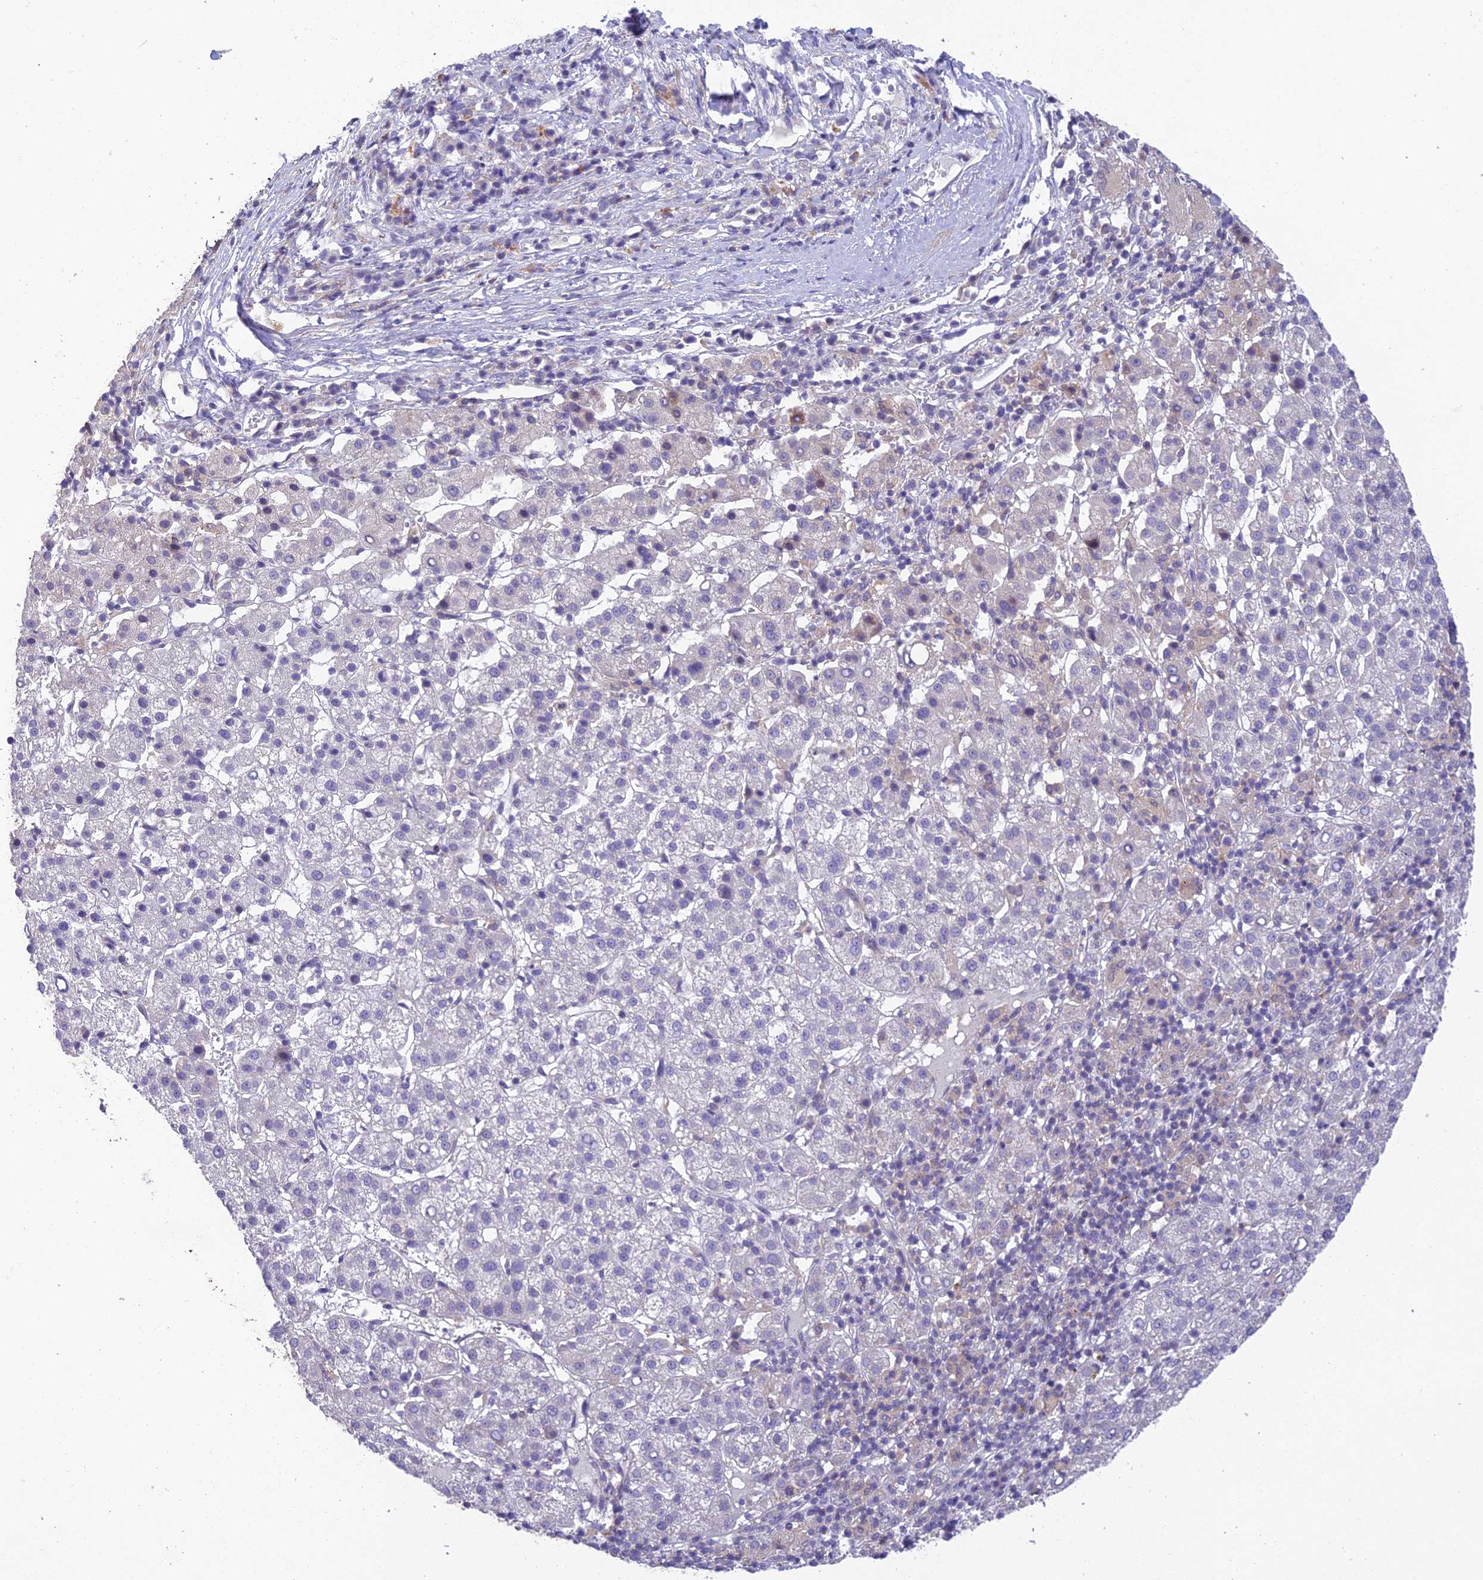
{"staining": {"intensity": "negative", "quantity": "none", "location": "none"}, "tissue": "liver cancer", "cell_type": "Tumor cells", "image_type": "cancer", "snomed": [{"axis": "morphology", "description": "Carcinoma, Hepatocellular, NOS"}, {"axis": "topography", "description": "Liver"}], "caption": "DAB immunohistochemical staining of human liver cancer (hepatocellular carcinoma) demonstrates no significant expression in tumor cells.", "gene": "BMT2", "patient": {"sex": "female", "age": 58}}